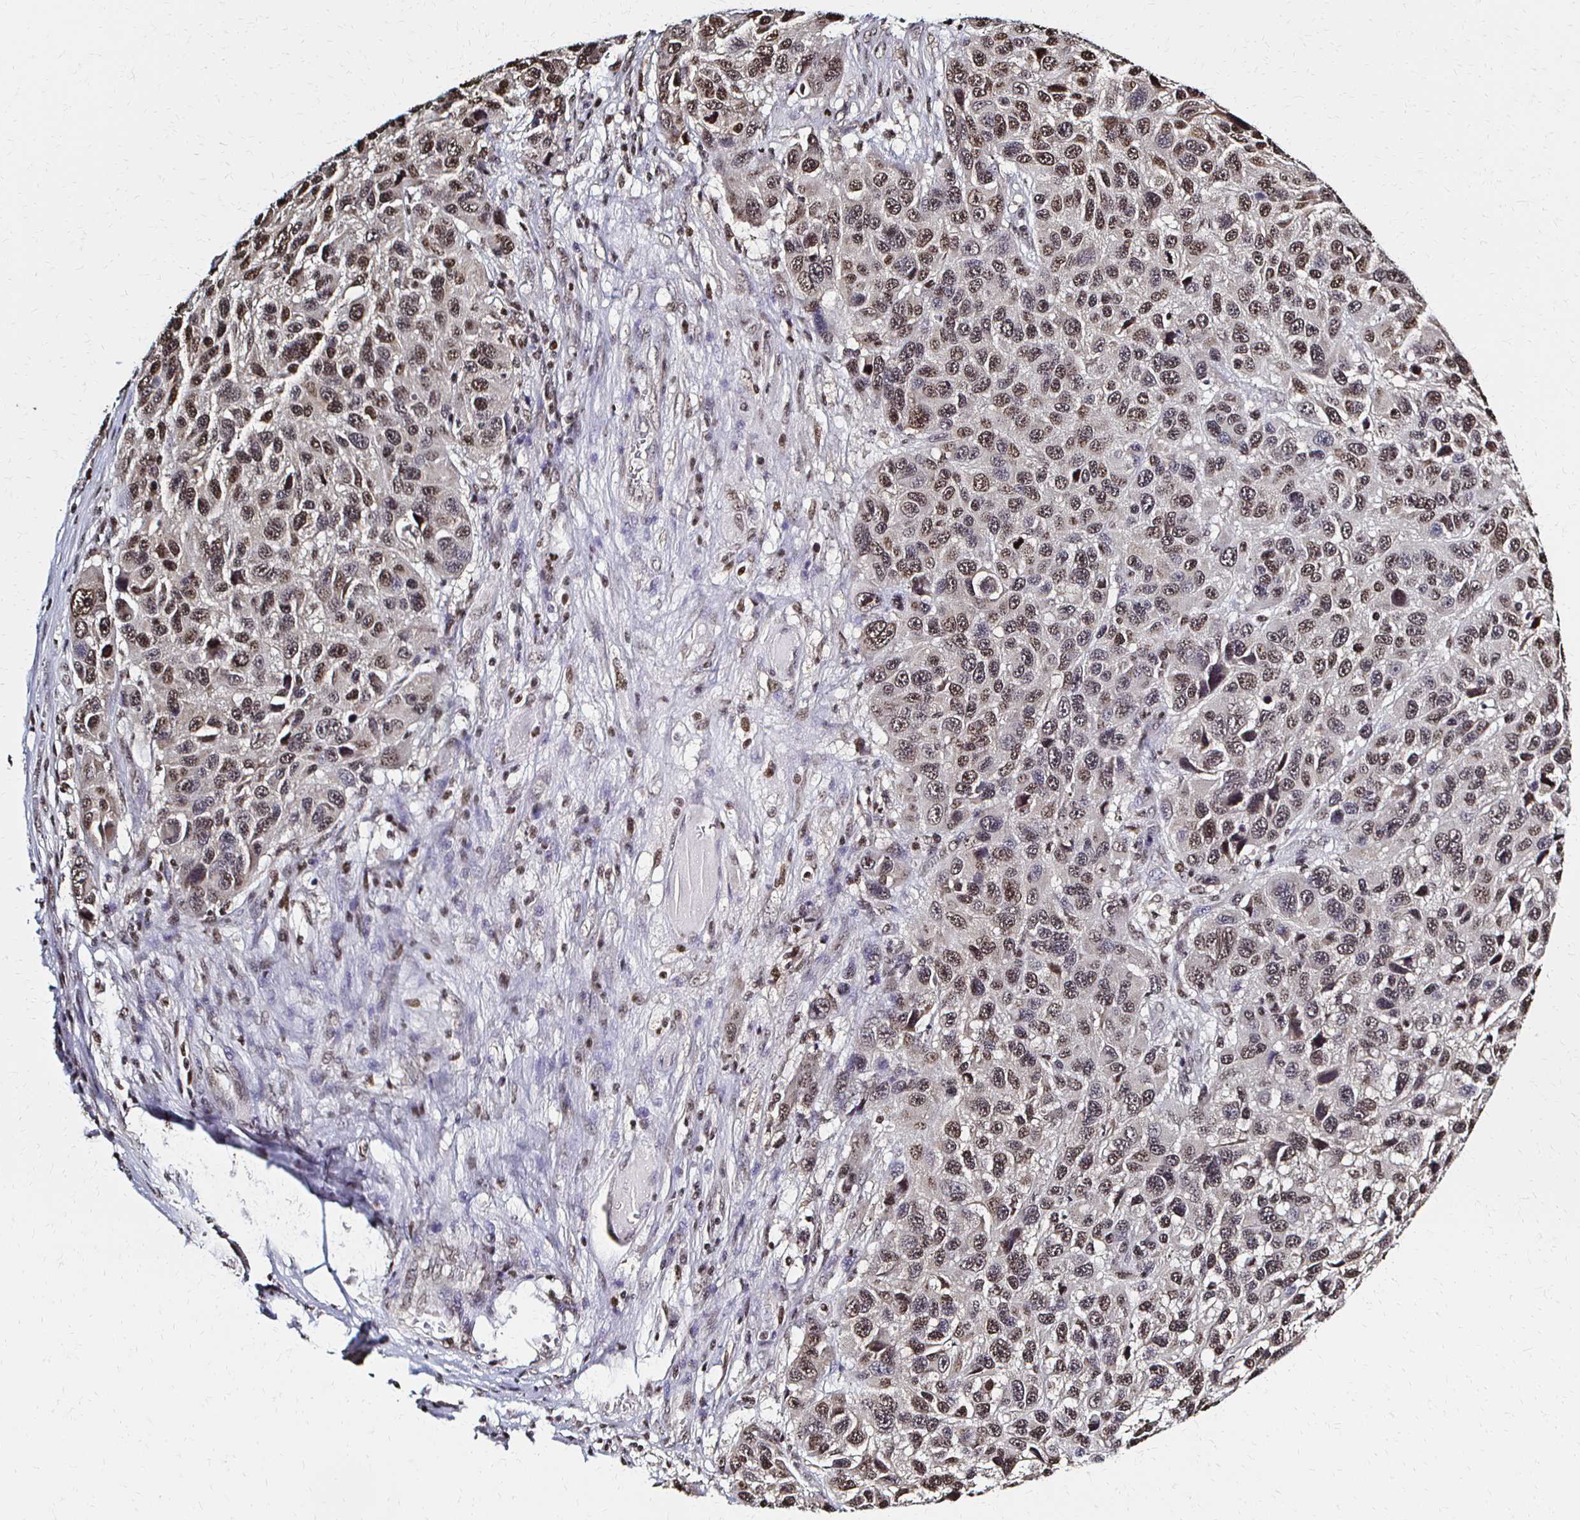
{"staining": {"intensity": "moderate", "quantity": ">75%", "location": "nuclear"}, "tissue": "melanoma", "cell_type": "Tumor cells", "image_type": "cancer", "snomed": [{"axis": "morphology", "description": "Malignant melanoma, NOS"}, {"axis": "topography", "description": "Skin"}], "caption": "IHC image of melanoma stained for a protein (brown), which exhibits medium levels of moderate nuclear positivity in about >75% of tumor cells.", "gene": "HOXA9", "patient": {"sex": "male", "age": 53}}